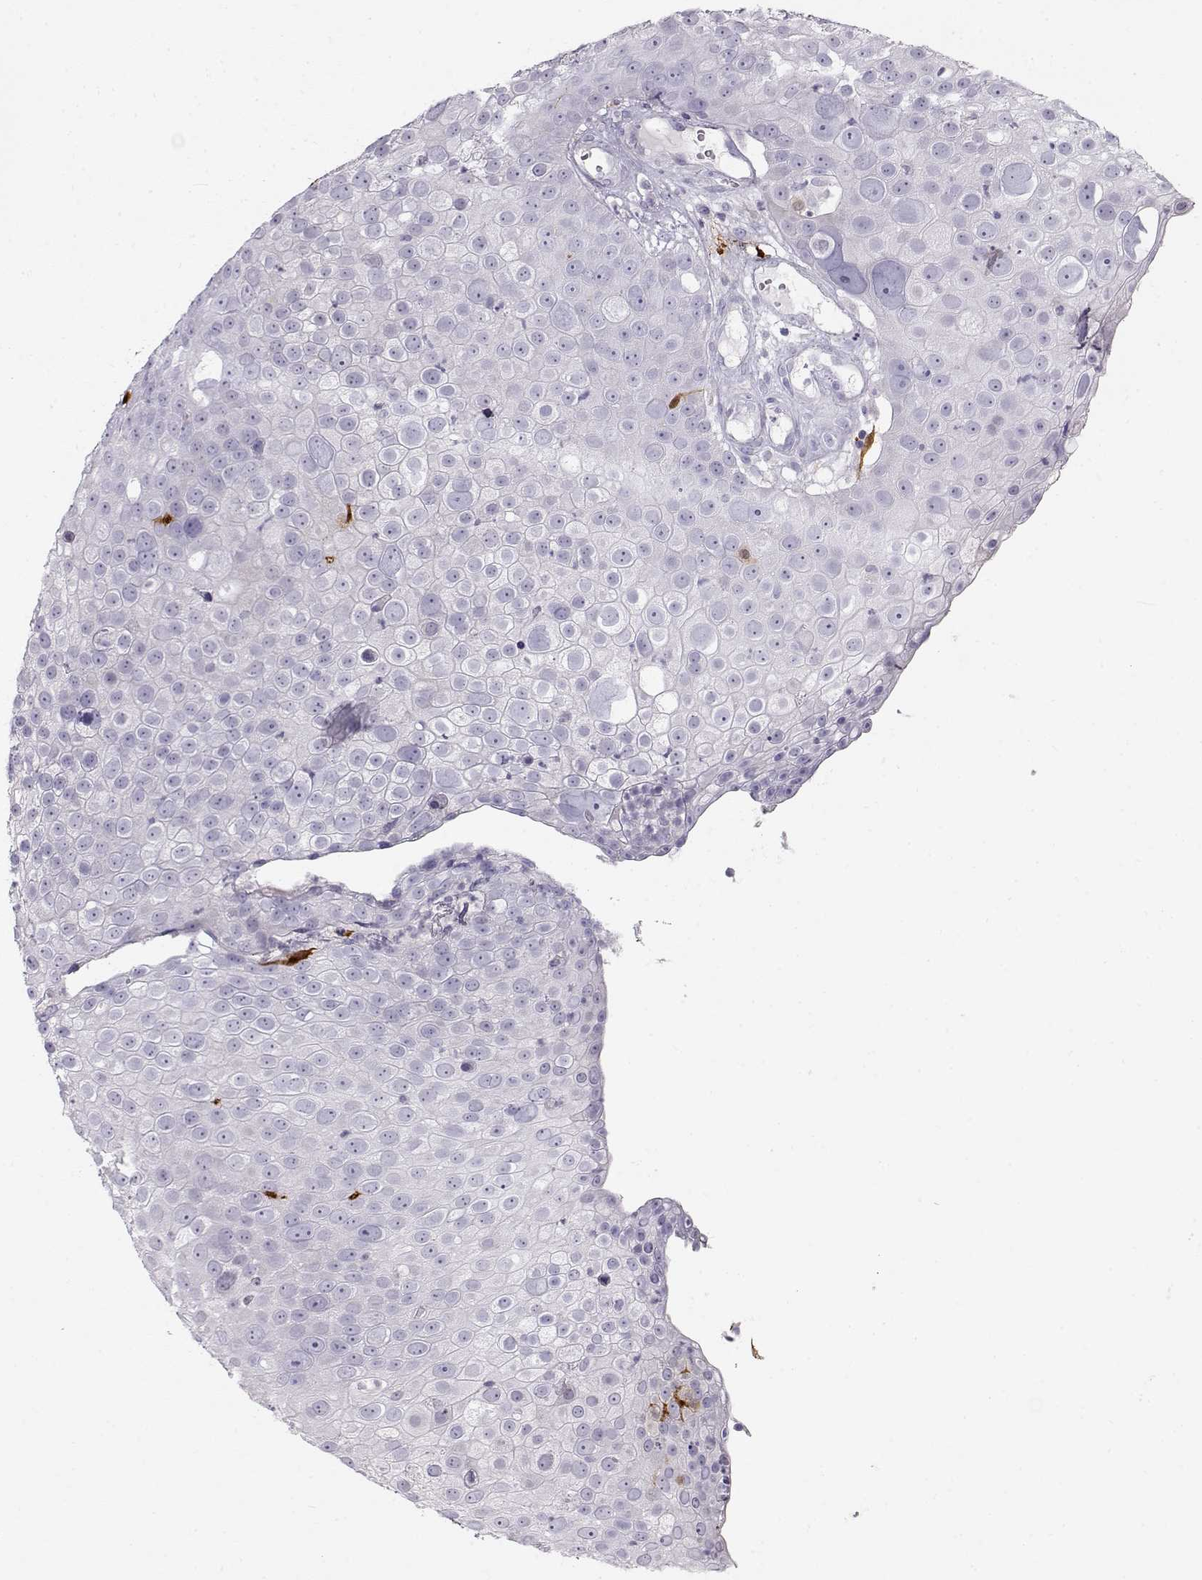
{"staining": {"intensity": "negative", "quantity": "none", "location": "none"}, "tissue": "skin cancer", "cell_type": "Tumor cells", "image_type": "cancer", "snomed": [{"axis": "morphology", "description": "Squamous cell carcinoma, NOS"}, {"axis": "topography", "description": "Skin"}], "caption": "The histopathology image reveals no staining of tumor cells in skin cancer (squamous cell carcinoma).", "gene": "S100B", "patient": {"sex": "male", "age": 71}}